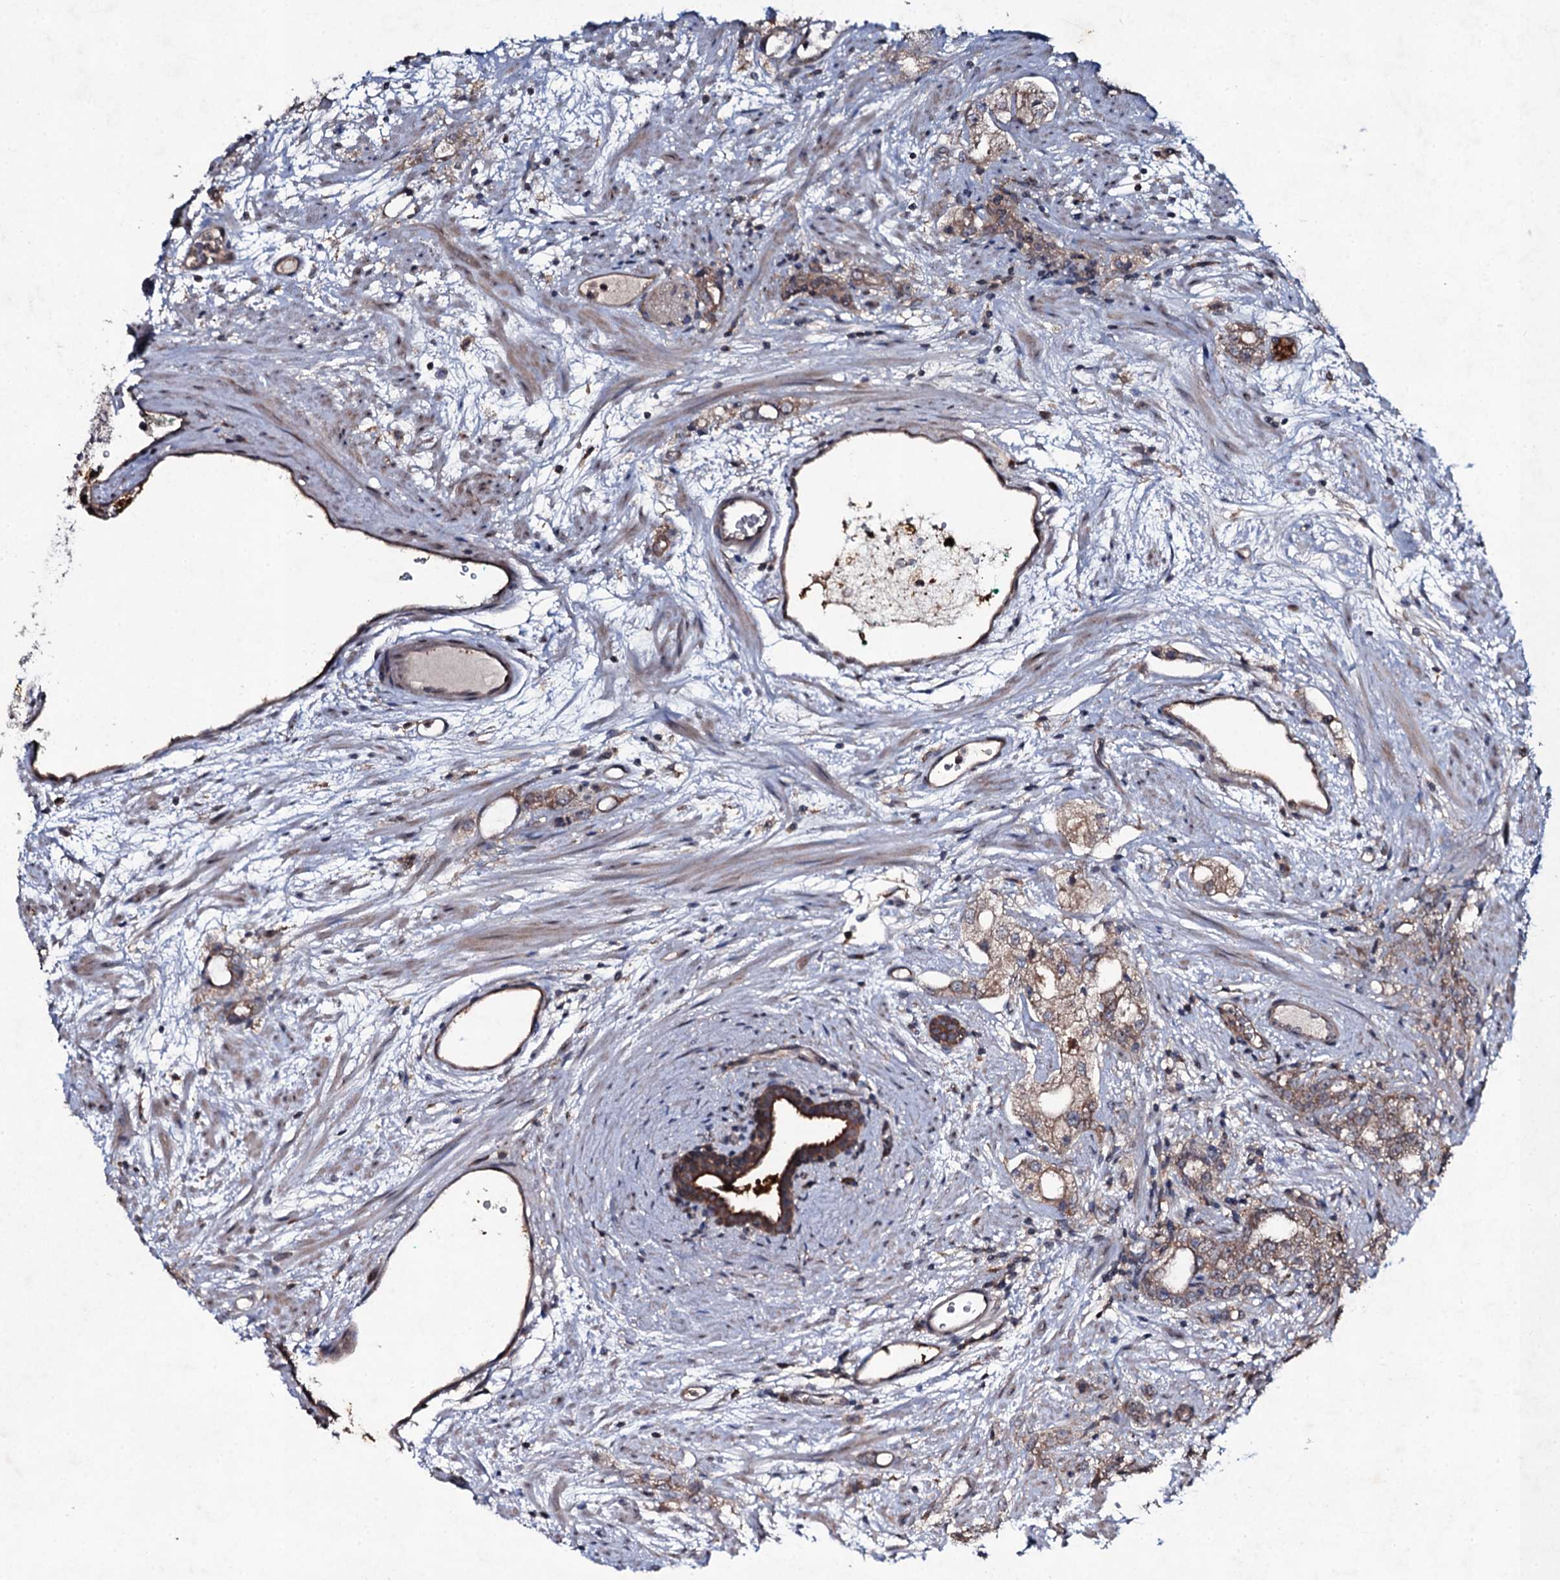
{"staining": {"intensity": "moderate", "quantity": ">75%", "location": "cytoplasmic/membranous"}, "tissue": "prostate cancer", "cell_type": "Tumor cells", "image_type": "cancer", "snomed": [{"axis": "morphology", "description": "Adenocarcinoma, High grade"}, {"axis": "topography", "description": "Prostate"}], "caption": "Moderate cytoplasmic/membranous positivity for a protein is seen in about >75% of tumor cells of adenocarcinoma (high-grade) (prostate) using immunohistochemistry.", "gene": "SNAP23", "patient": {"sex": "male", "age": 64}}